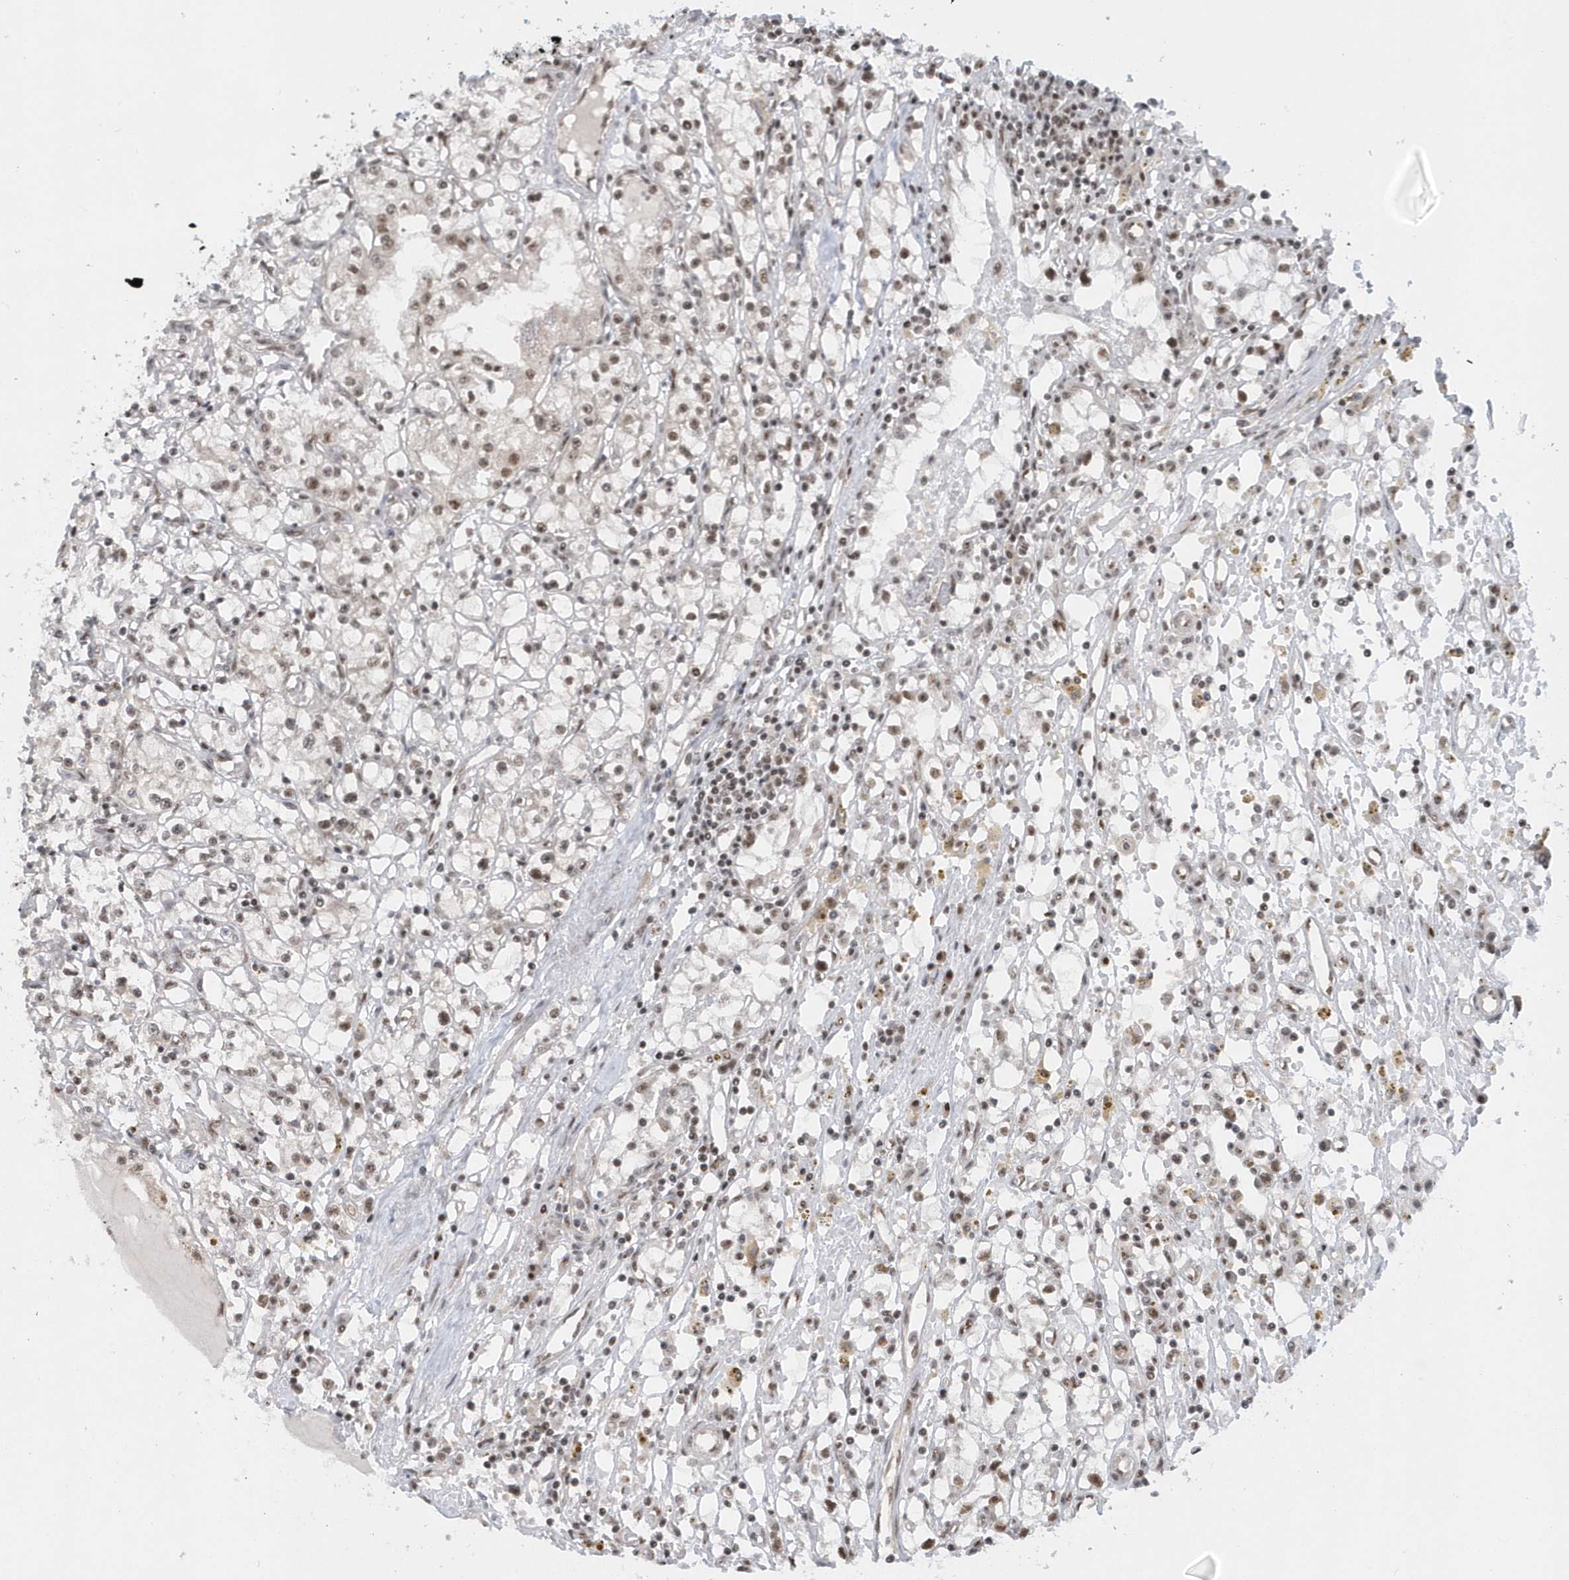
{"staining": {"intensity": "weak", "quantity": ">75%", "location": "nuclear"}, "tissue": "renal cancer", "cell_type": "Tumor cells", "image_type": "cancer", "snomed": [{"axis": "morphology", "description": "Adenocarcinoma, NOS"}, {"axis": "topography", "description": "Kidney"}], "caption": "Renal cancer stained with a protein marker demonstrates weak staining in tumor cells.", "gene": "SEPHS1", "patient": {"sex": "male", "age": 56}}